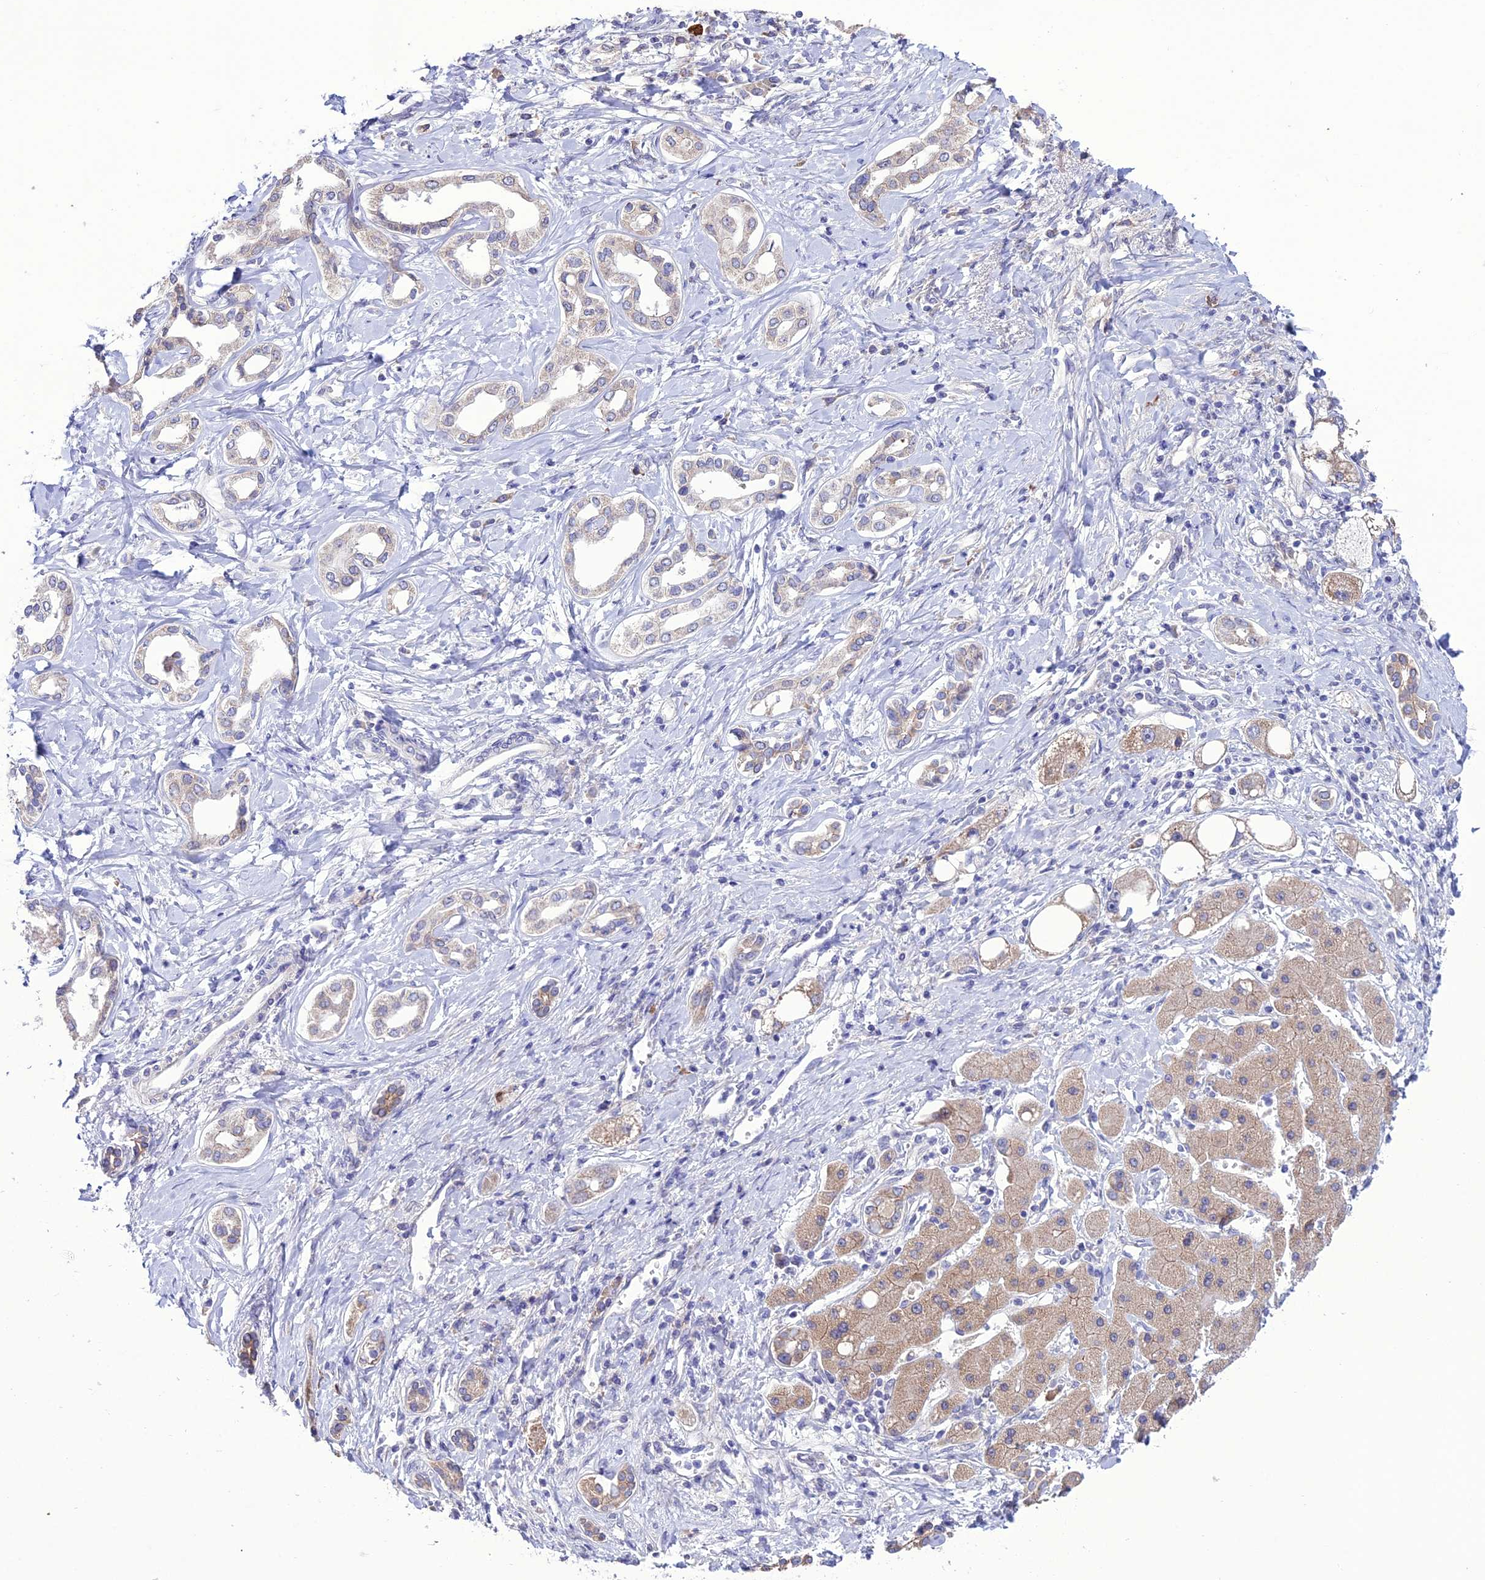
{"staining": {"intensity": "moderate", "quantity": "25%-75%", "location": "cytoplasmic/membranous"}, "tissue": "liver cancer", "cell_type": "Tumor cells", "image_type": "cancer", "snomed": [{"axis": "morphology", "description": "Cholangiocarcinoma"}, {"axis": "topography", "description": "Liver"}], "caption": "A high-resolution photomicrograph shows immunohistochemistry staining of liver cancer (cholangiocarcinoma), which reveals moderate cytoplasmic/membranous staining in about 25%-75% of tumor cells.", "gene": "HOGA1", "patient": {"sex": "female", "age": 77}}